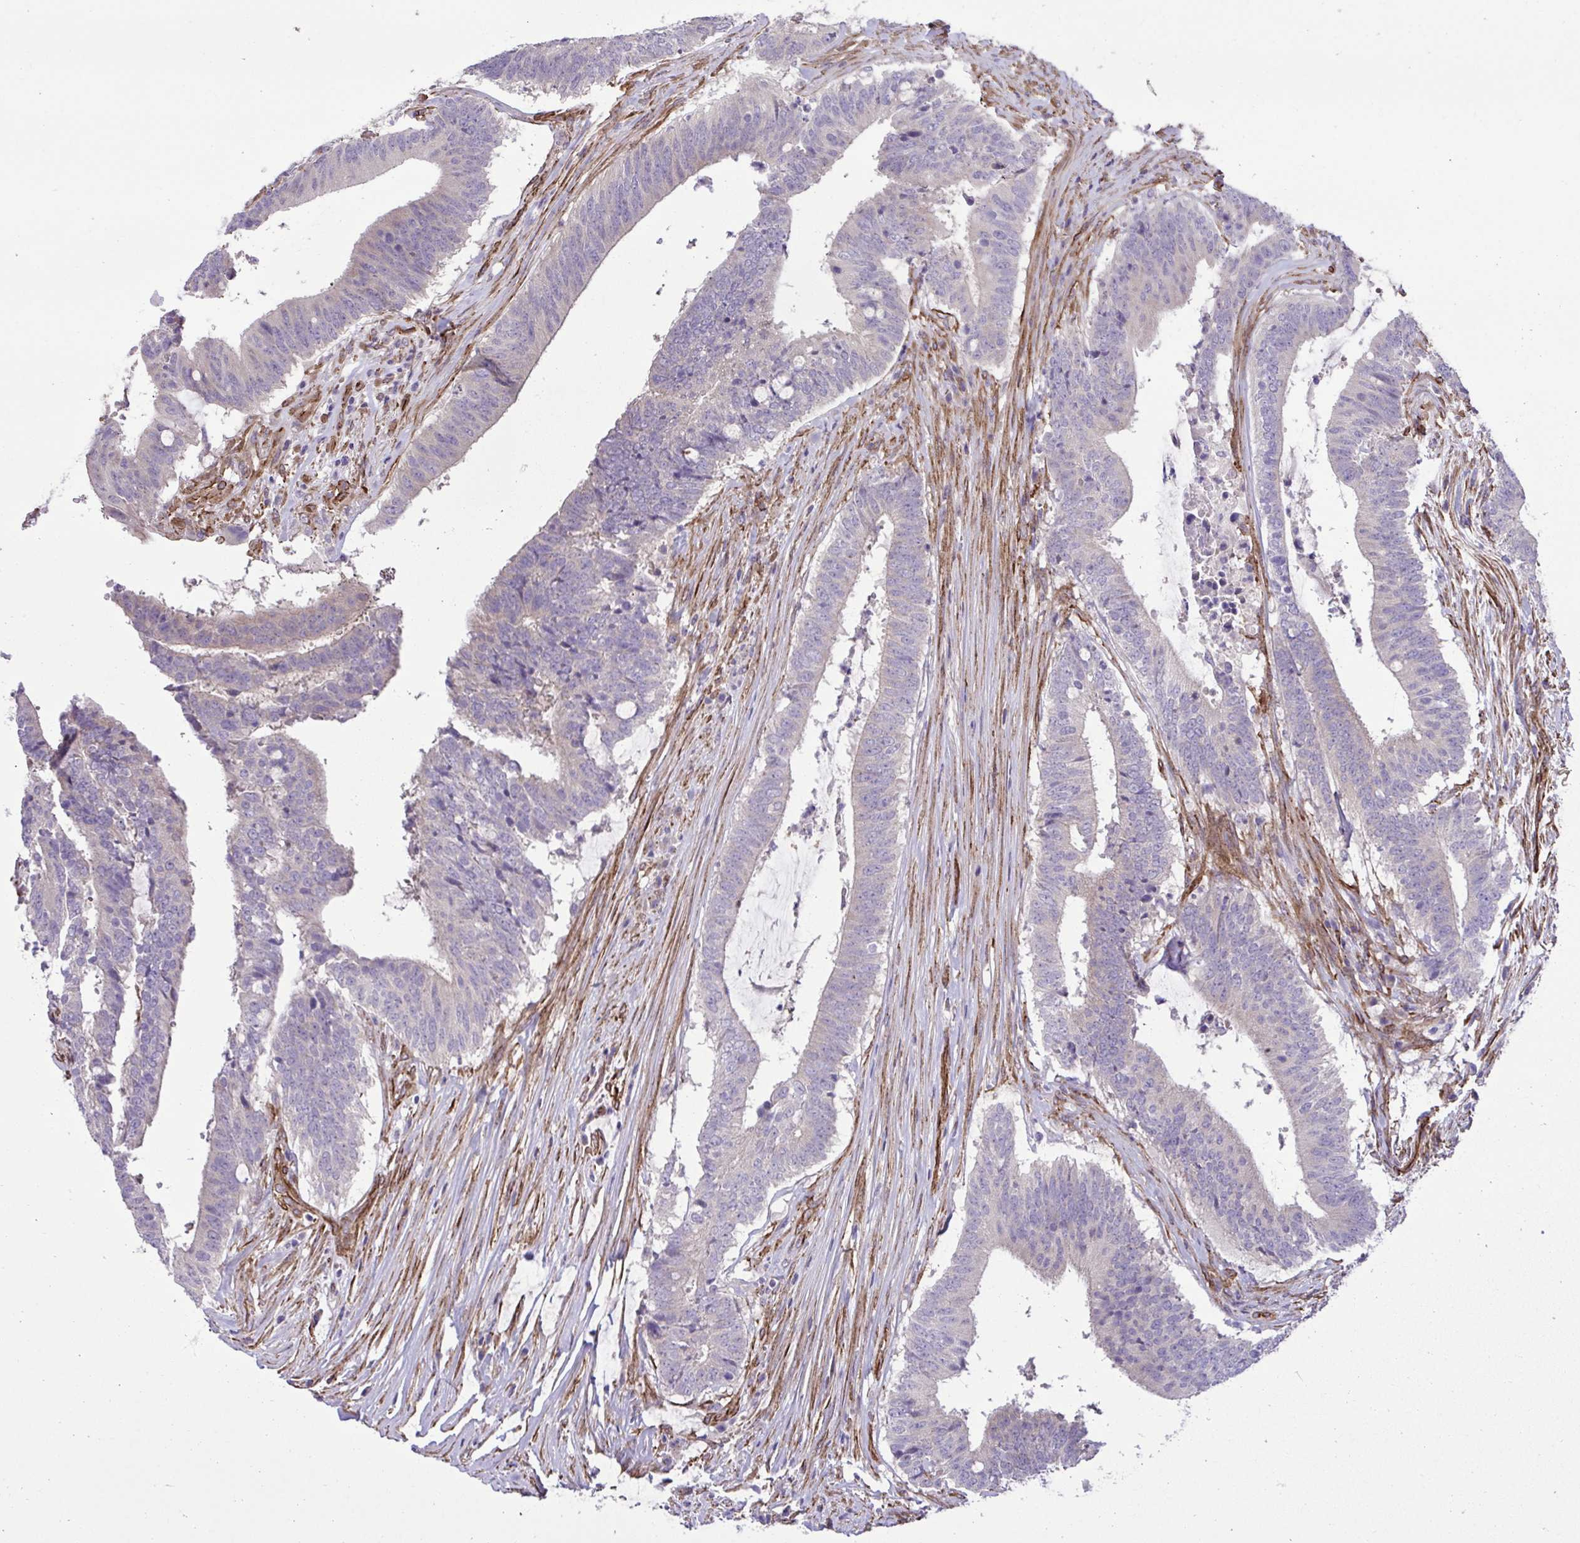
{"staining": {"intensity": "negative", "quantity": "none", "location": "none"}, "tissue": "colorectal cancer", "cell_type": "Tumor cells", "image_type": "cancer", "snomed": [{"axis": "morphology", "description": "Adenocarcinoma, NOS"}, {"axis": "topography", "description": "Colon"}], "caption": "A high-resolution histopathology image shows IHC staining of colorectal adenocarcinoma, which reveals no significant expression in tumor cells.", "gene": "TRIM52", "patient": {"sex": "female", "age": 43}}